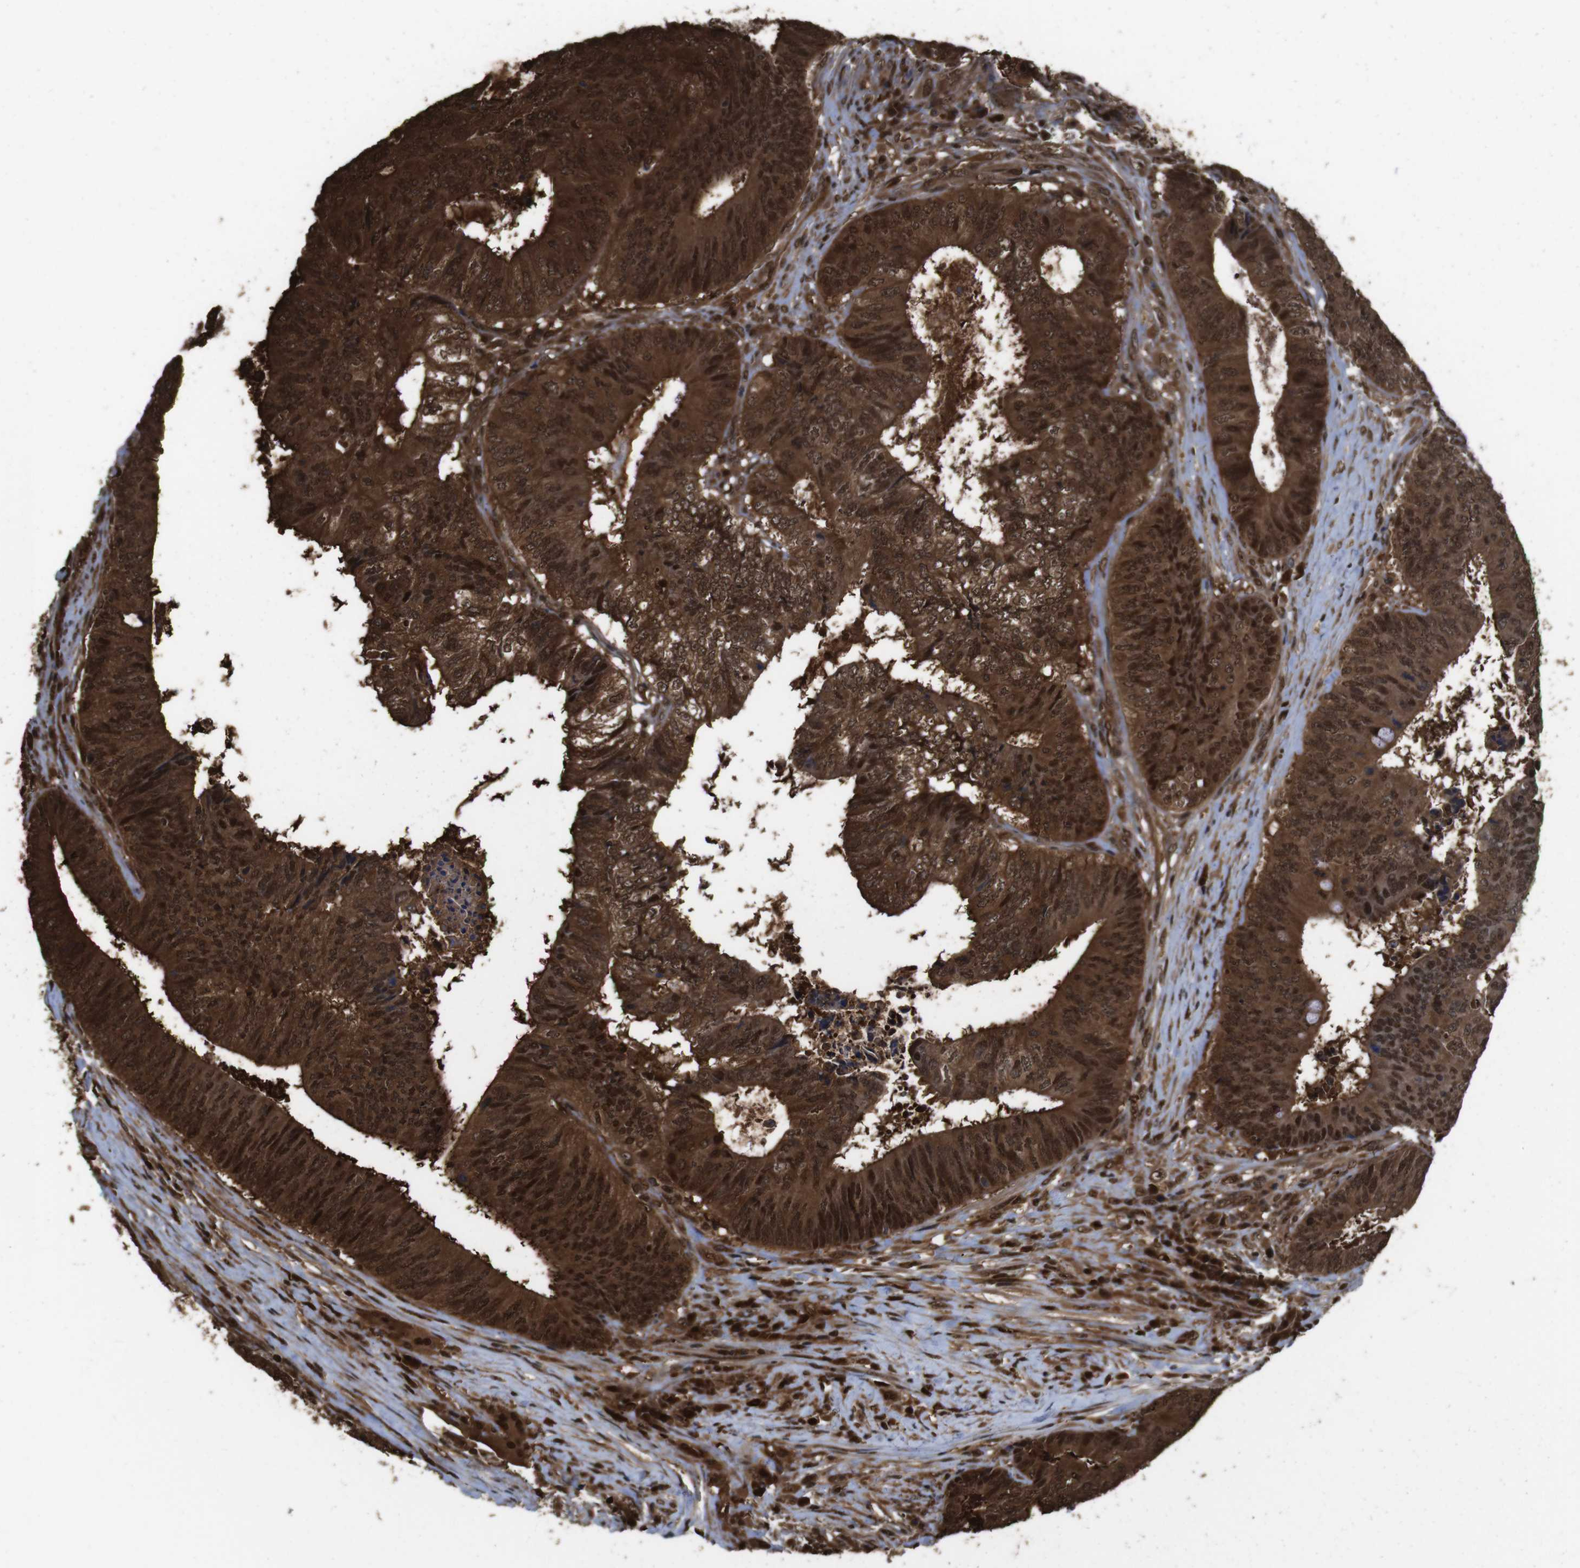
{"staining": {"intensity": "strong", "quantity": ">75%", "location": "cytoplasmic/membranous,nuclear"}, "tissue": "colorectal cancer", "cell_type": "Tumor cells", "image_type": "cancer", "snomed": [{"axis": "morphology", "description": "Adenocarcinoma, NOS"}, {"axis": "topography", "description": "Rectum"}], "caption": "Immunohistochemistry (IHC) (DAB) staining of human adenocarcinoma (colorectal) displays strong cytoplasmic/membranous and nuclear protein staining in about >75% of tumor cells.", "gene": "VCP", "patient": {"sex": "male", "age": 72}}